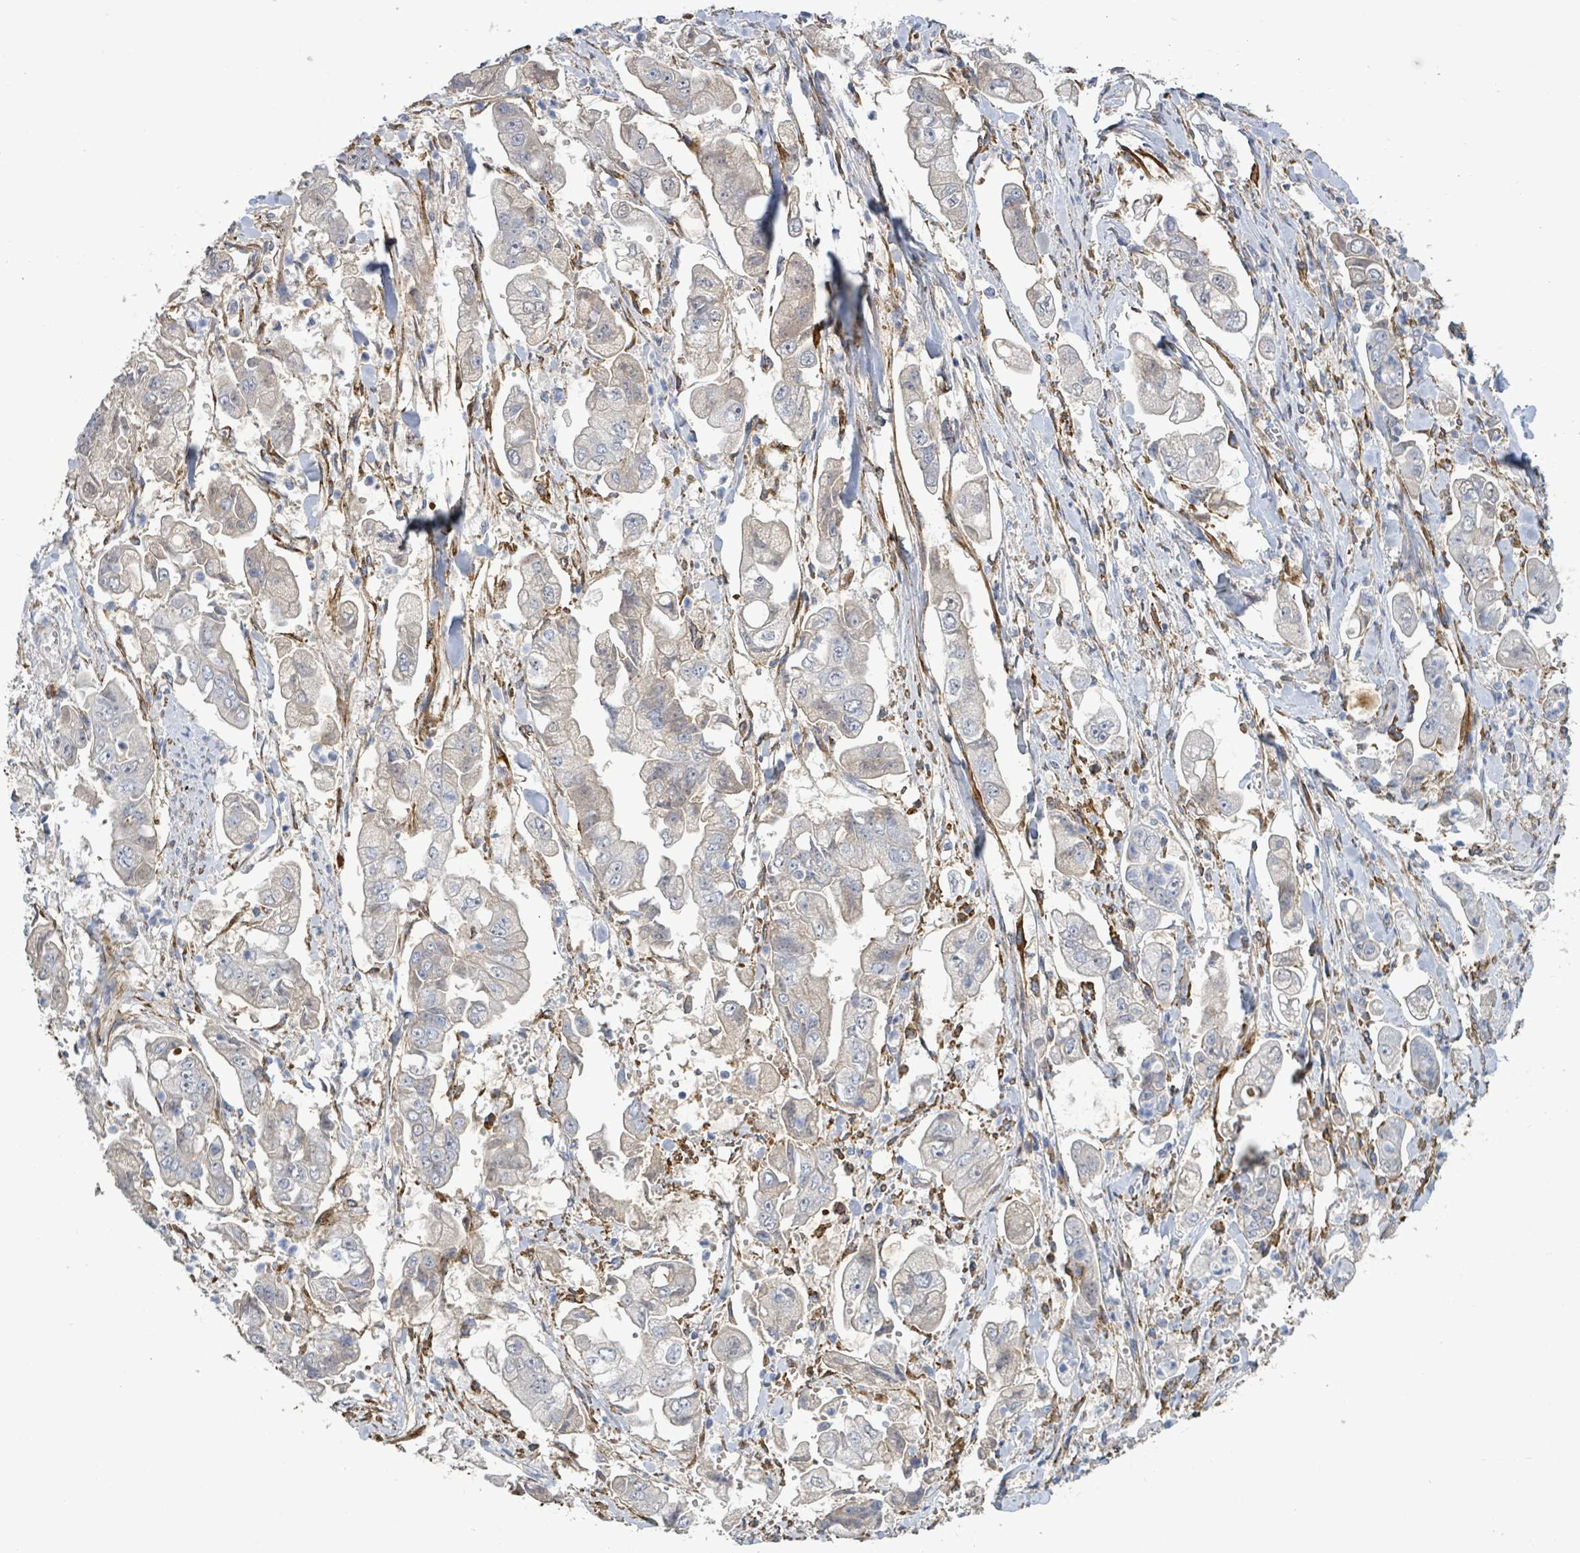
{"staining": {"intensity": "negative", "quantity": "none", "location": "none"}, "tissue": "stomach cancer", "cell_type": "Tumor cells", "image_type": "cancer", "snomed": [{"axis": "morphology", "description": "Adenocarcinoma, NOS"}, {"axis": "topography", "description": "Stomach"}], "caption": "Immunohistochemical staining of stomach adenocarcinoma displays no significant expression in tumor cells. Nuclei are stained in blue.", "gene": "DMRTC1B", "patient": {"sex": "male", "age": 62}}